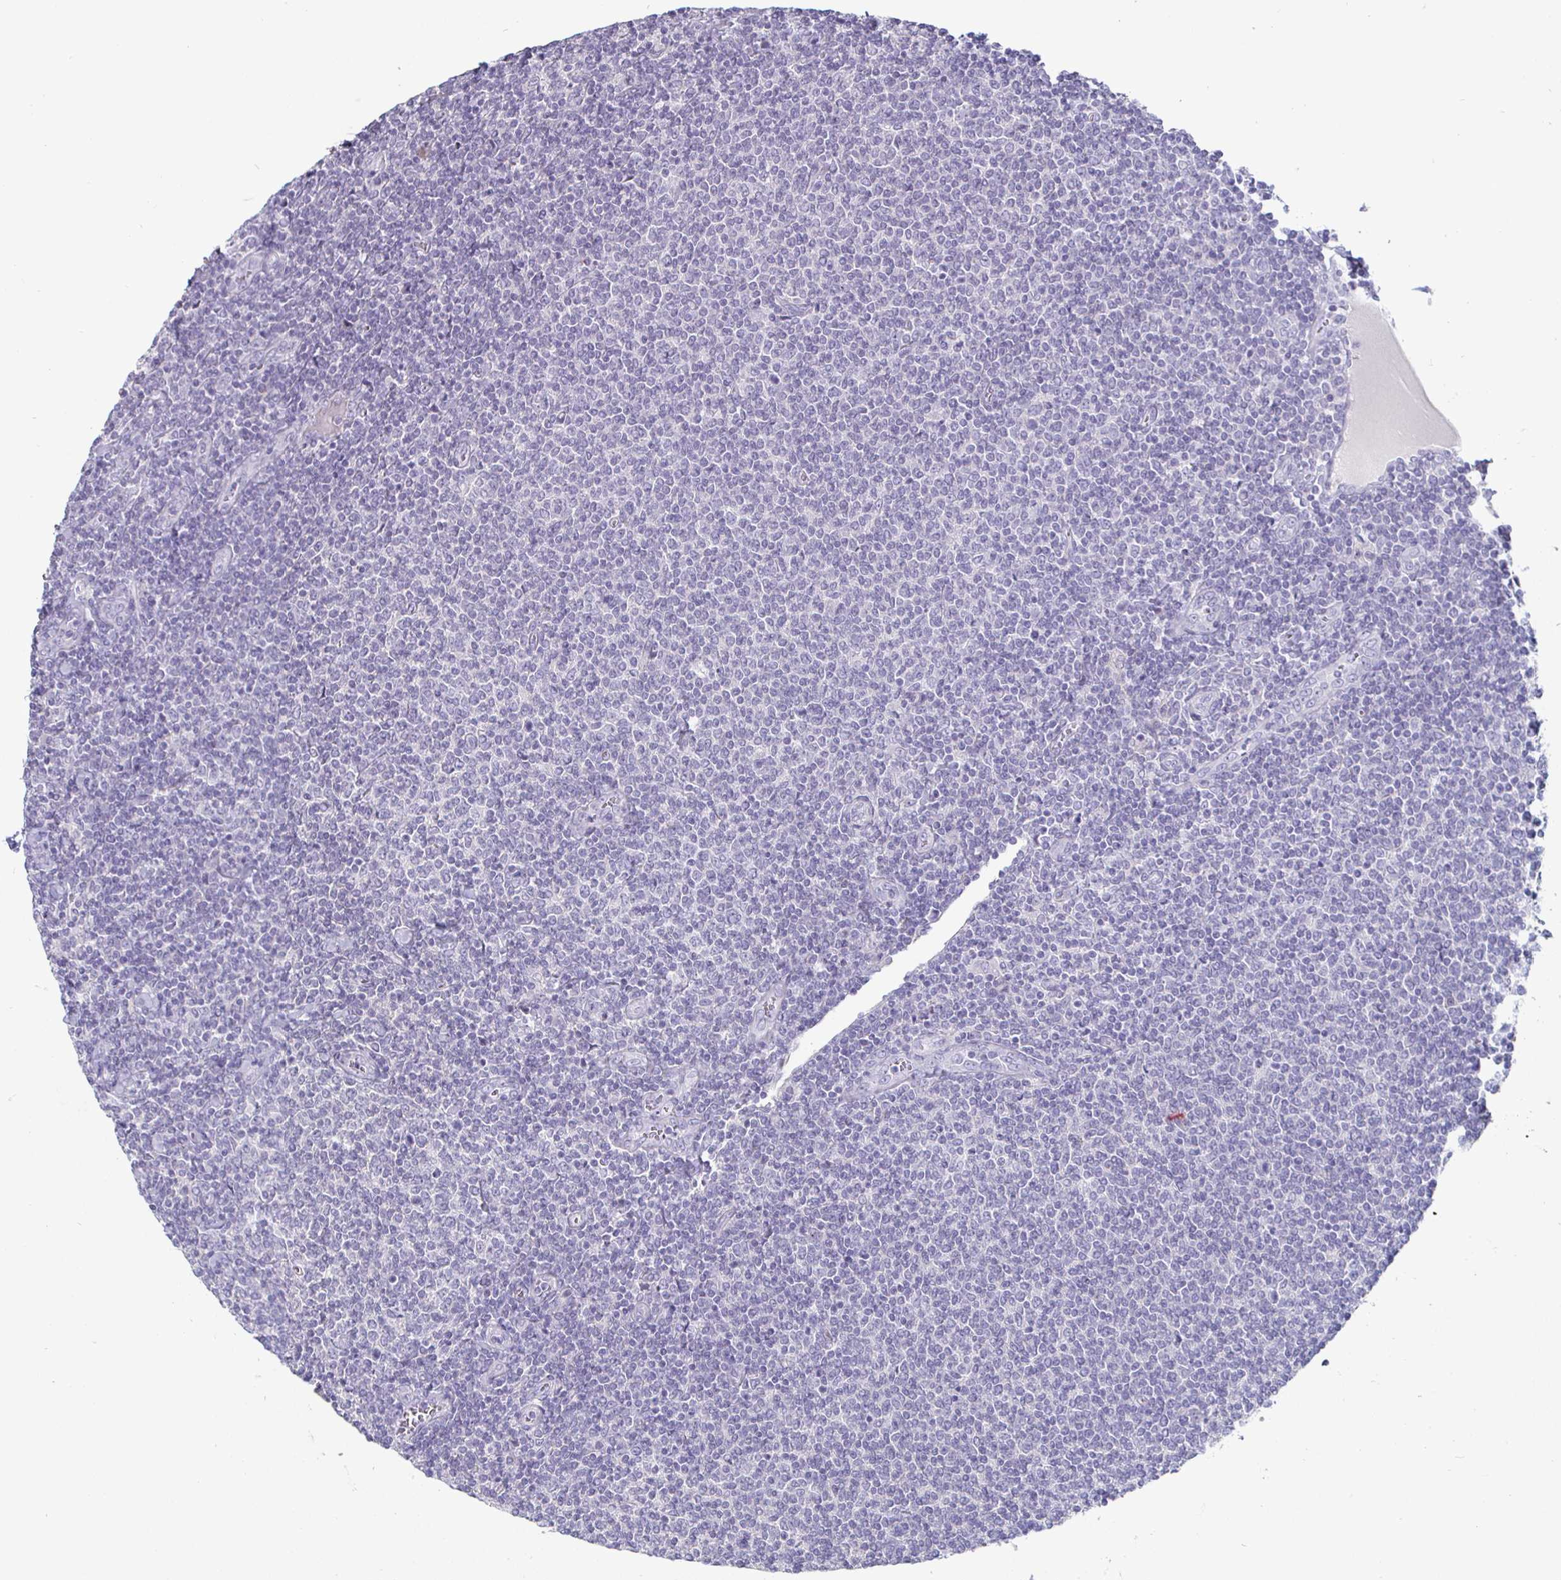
{"staining": {"intensity": "negative", "quantity": "none", "location": "none"}, "tissue": "lymphoma", "cell_type": "Tumor cells", "image_type": "cancer", "snomed": [{"axis": "morphology", "description": "Malignant lymphoma, non-Hodgkin's type, Low grade"}, {"axis": "topography", "description": "Lymph node"}], "caption": "Malignant lymphoma, non-Hodgkin's type (low-grade) stained for a protein using immunohistochemistry (IHC) demonstrates no positivity tumor cells.", "gene": "ENPP1", "patient": {"sex": "male", "age": 52}}